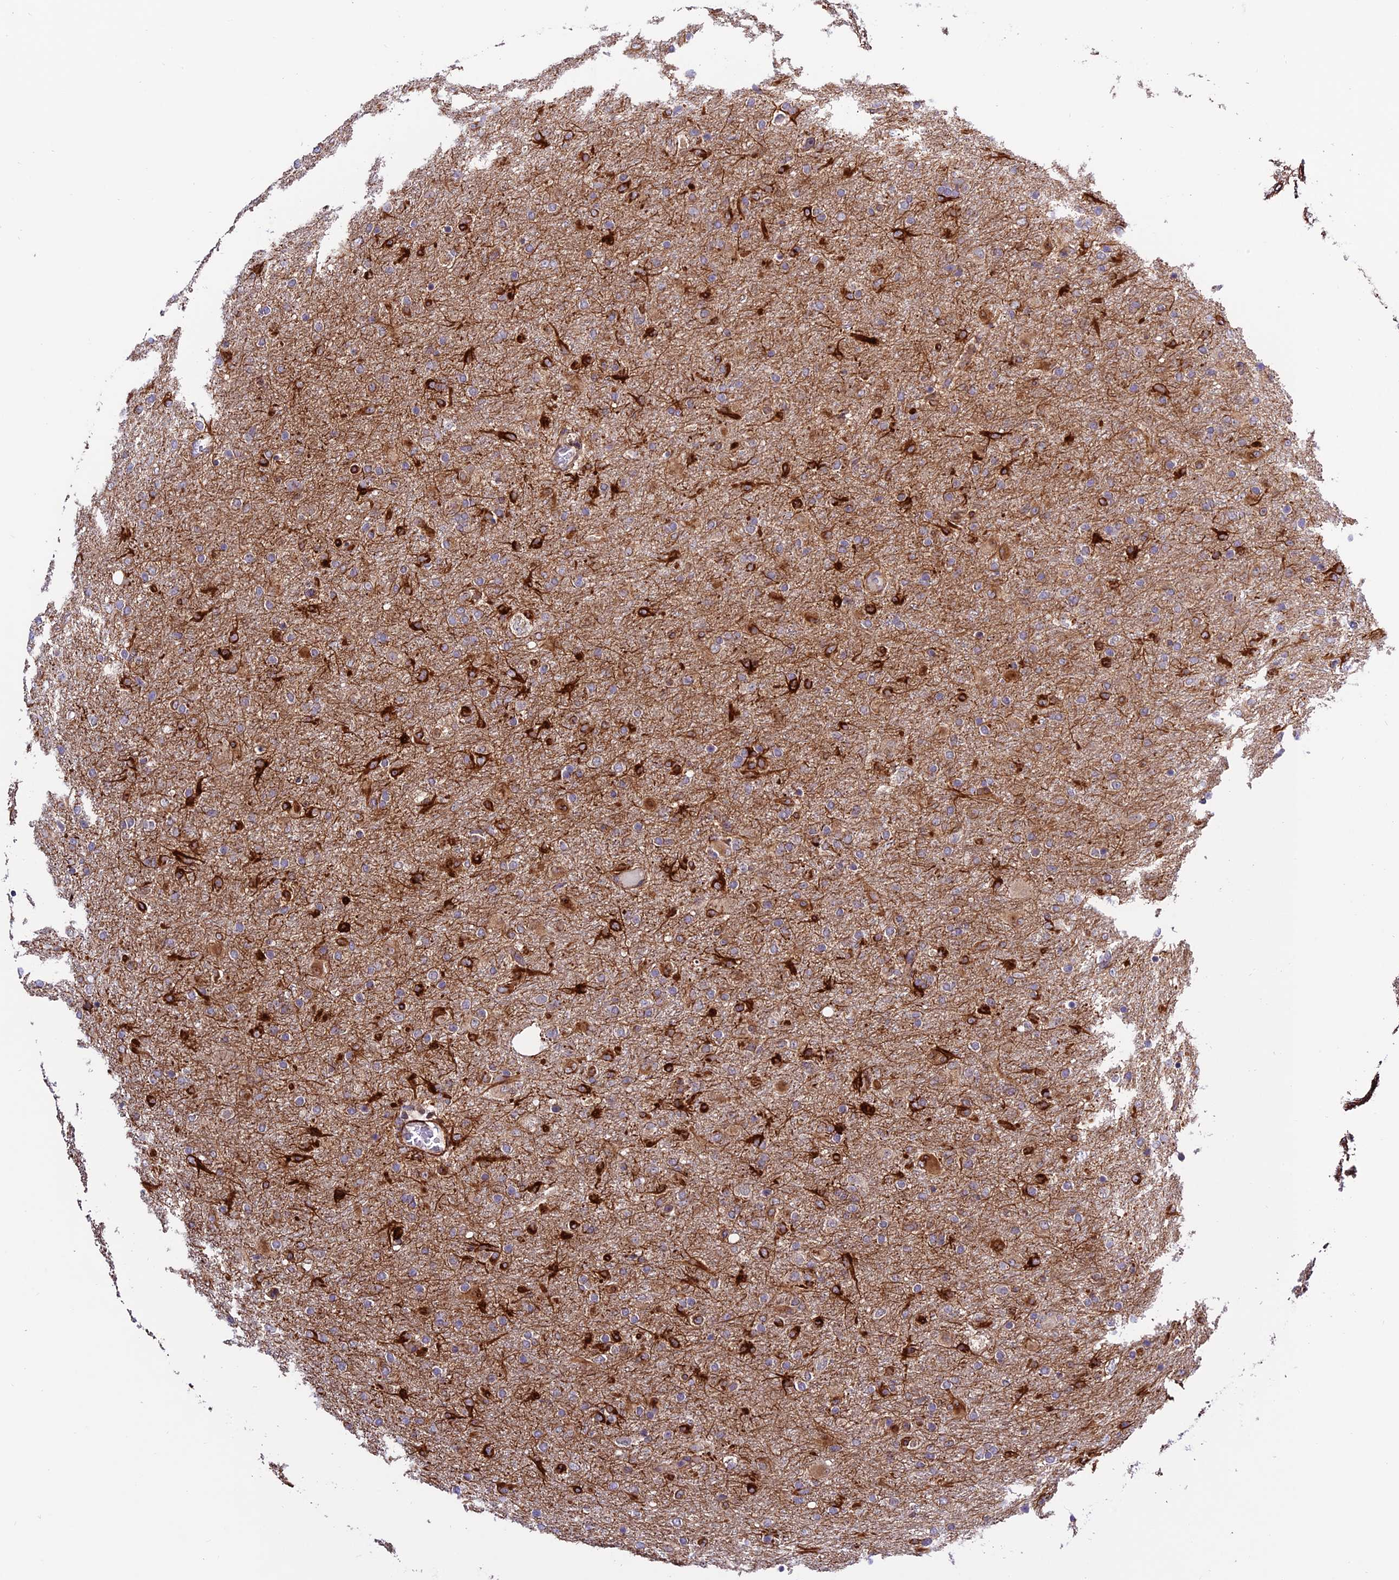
{"staining": {"intensity": "negative", "quantity": "none", "location": "none"}, "tissue": "glioma", "cell_type": "Tumor cells", "image_type": "cancer", "snomed": [{"axis": "morphology", "description": "Glioma, malignant, Low grade"}, {"axis": "topography", "description": "Brain"}], "caption": "Micrograph shows no significant protein expression in tumor cells of glioma.", "gene": "TNIP3", "patient": {"sex": "male", "age": 65}}